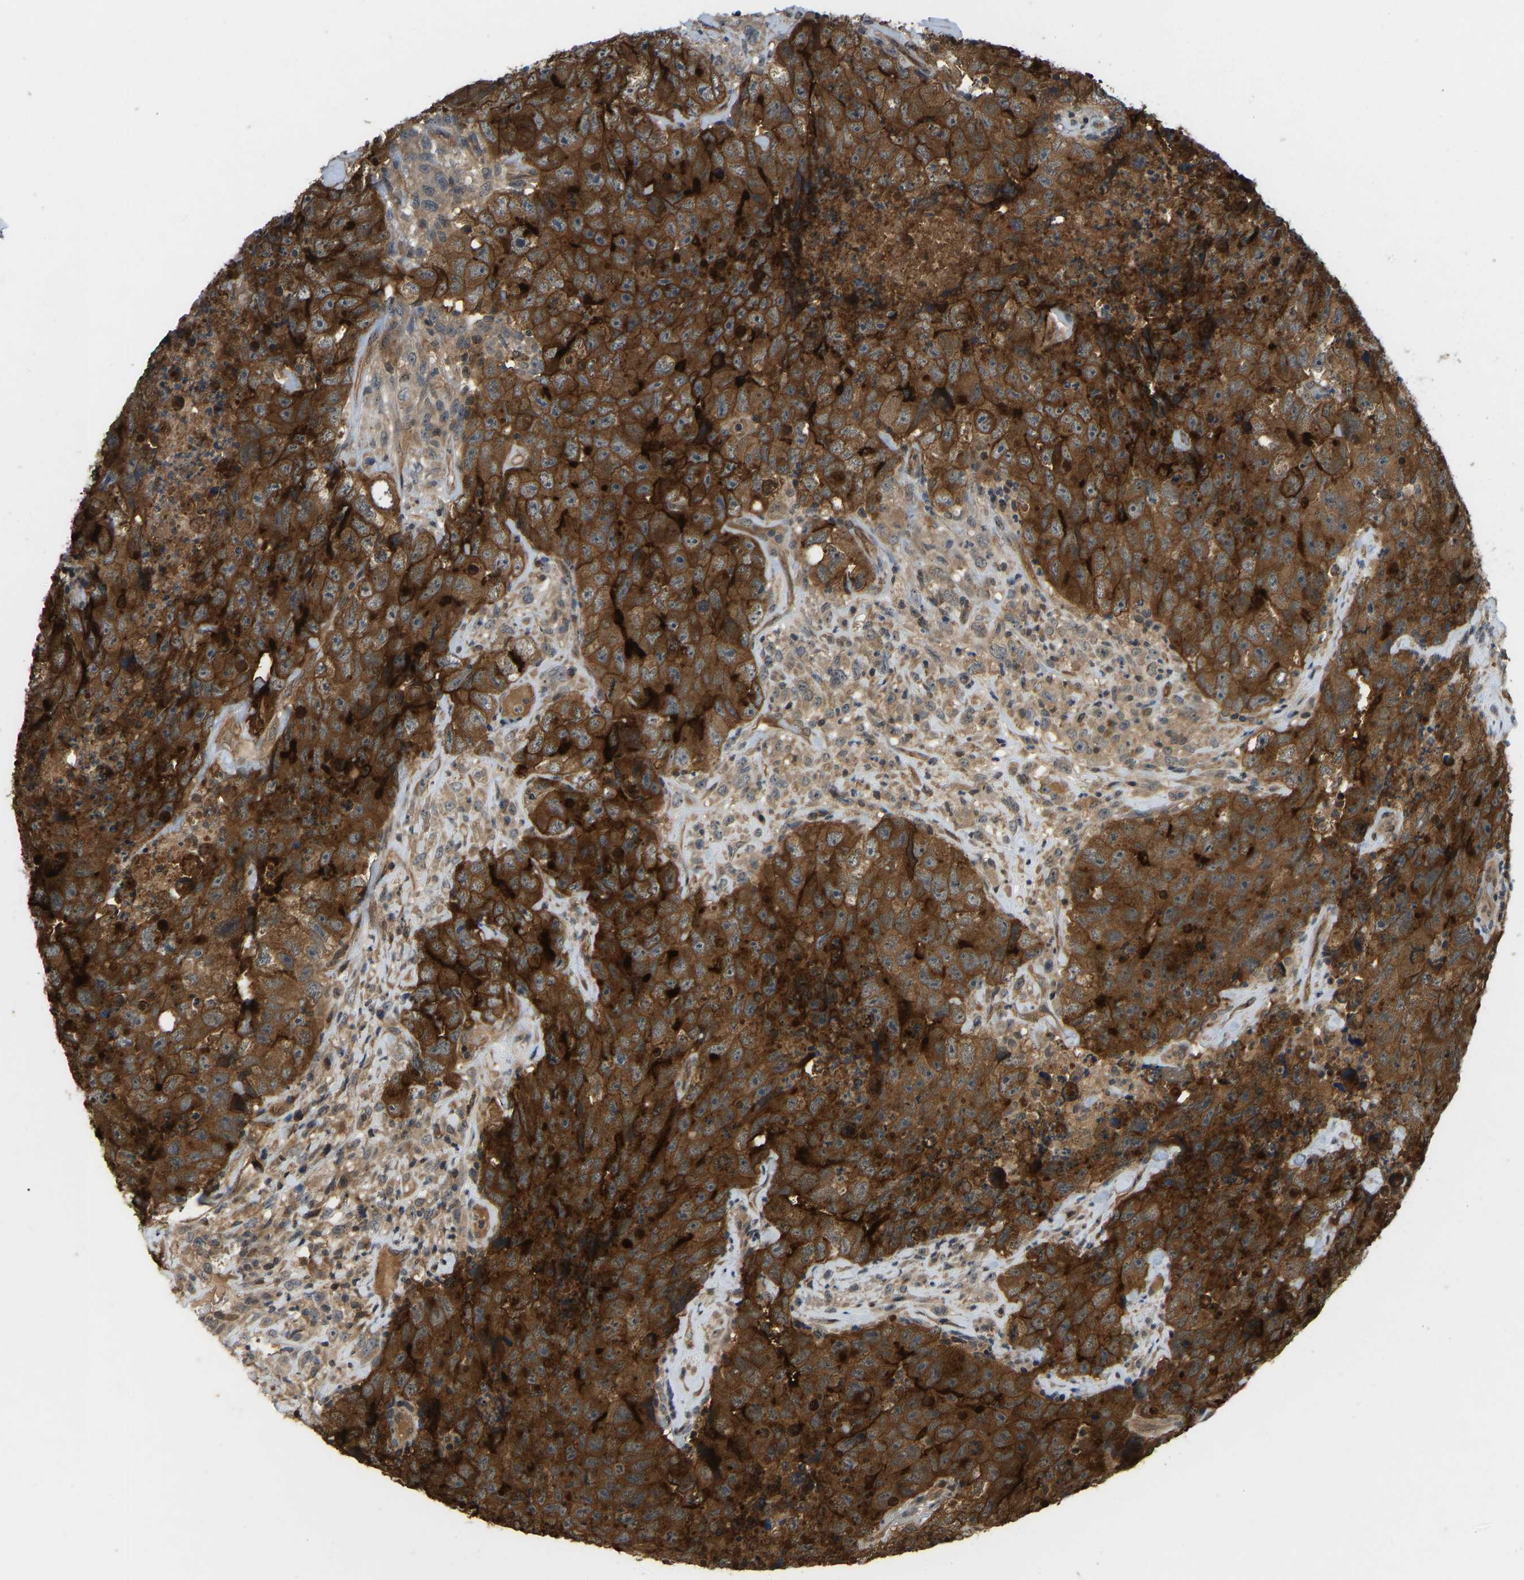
{"staining": {"intensity": "strong", "quantity": ">75%", "location": "cytoplasmic/membranous"}, "tissue": "testis cancer", "cell_type": "Tumor cells", "image_type": "cancer", "snomed": [{"axis": "morphology", "description": "Carcinoma, Embryonal, NOS"}, {"axis": "topography", "description": "Testis"}], "caption": "The immunohistochemical stain shows strong cytoplasmic/membranous expression in tumor cells of testis cancer (embryonal carcinoma) tissue. Immunohistochemistry (ihc) stains the protein of interest in brown and the nuclei are stained blue.", "gene": "CCT8", "patient": {"sex": "male", "age": 32}}